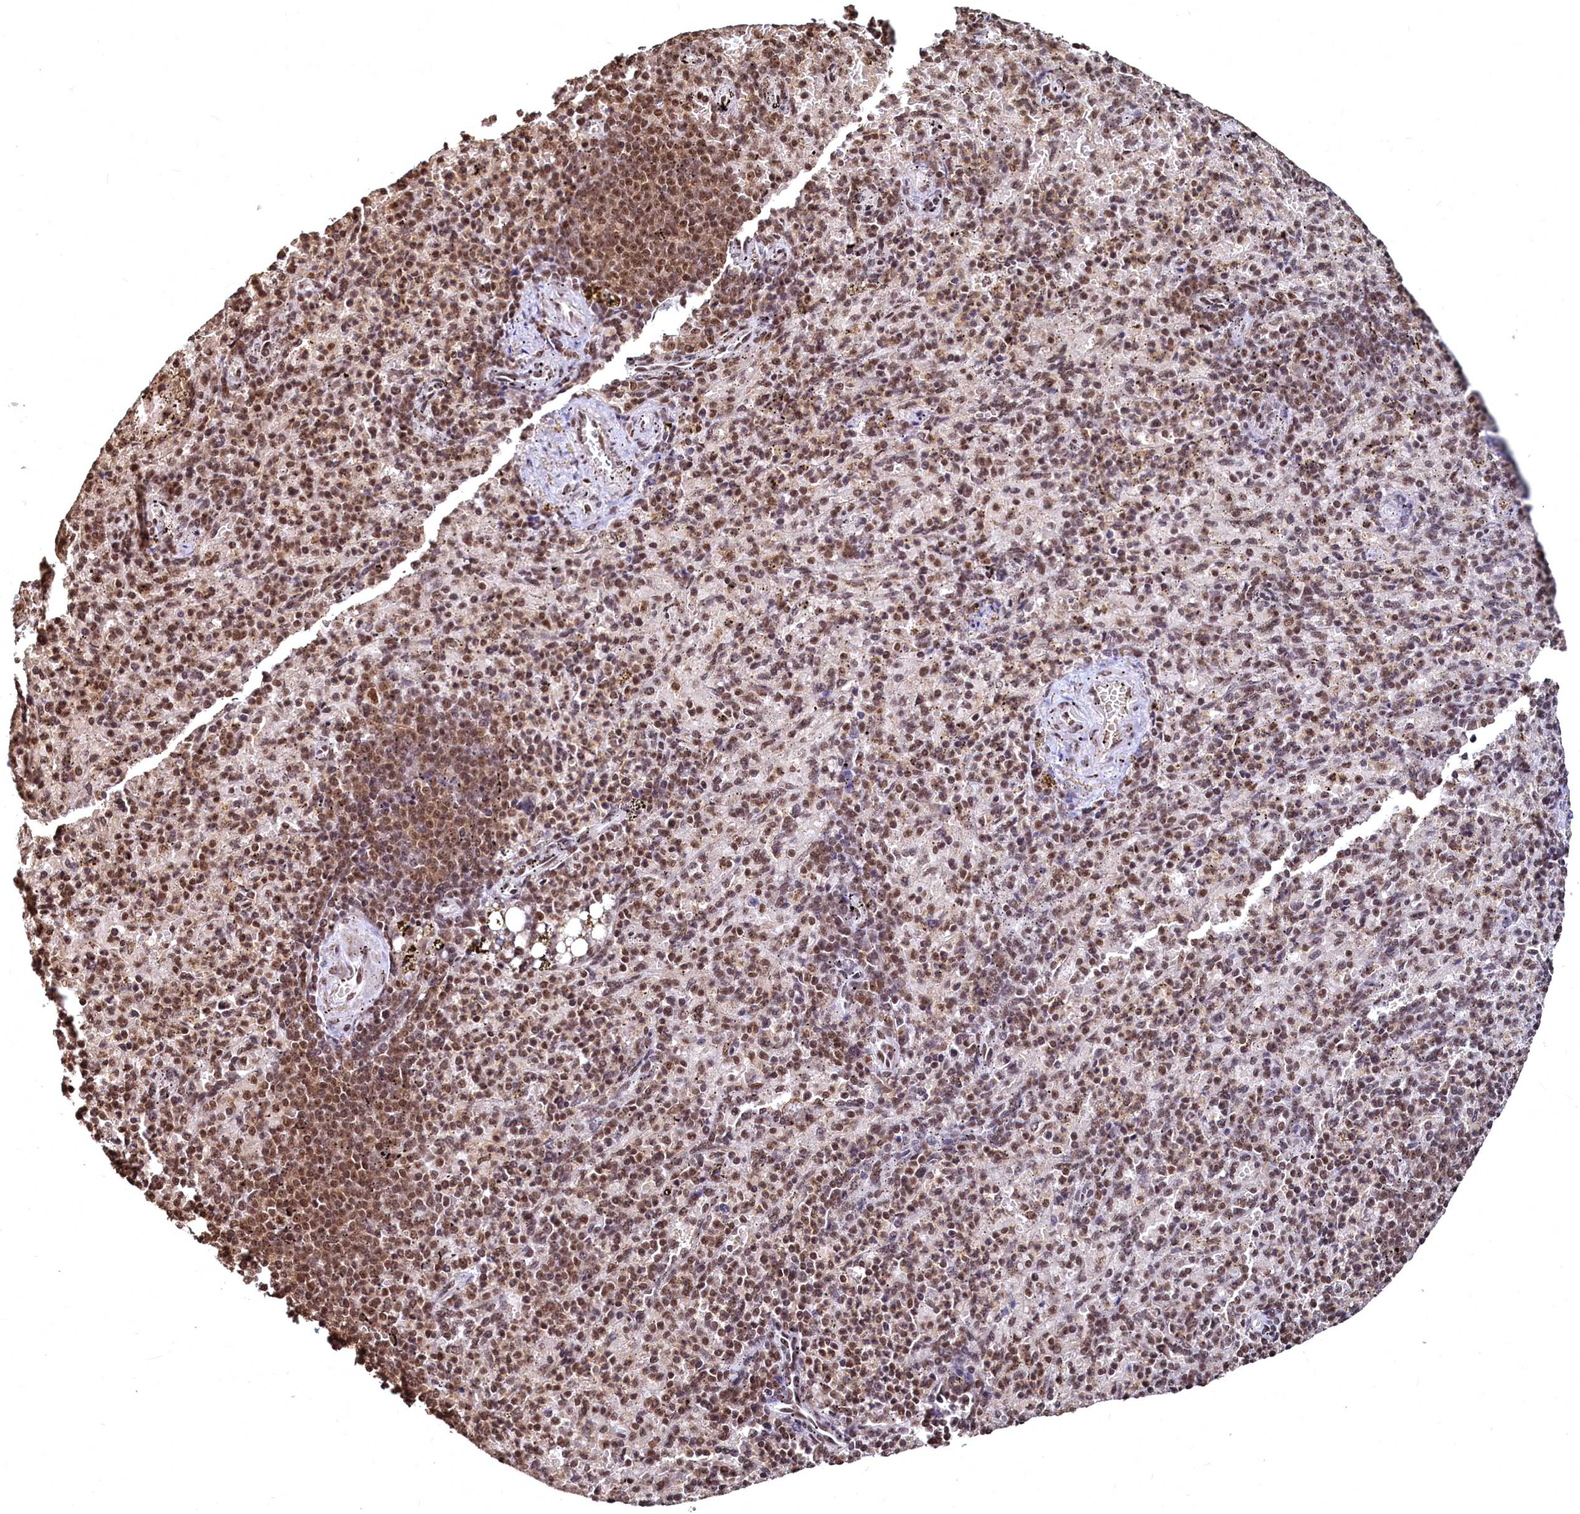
{"staining": {"intensity": "strong", "quantity": ">75%", "location": "nuclear"}, "tissue": "spleen", "cell_type": "Cells in red pulp", "image_type": "normal", "snomed": [{"axis": "morphology", "description": "Normal tissue, NOS"}, {"axis": "topography", "description": "Spleen"}], "caption": "Strong nuclear protein staining is appreciated in about >75% of cells in red pulp in spleen.", "gene": "RSRC2", "patient": {"sex": "female", "age": 74}}